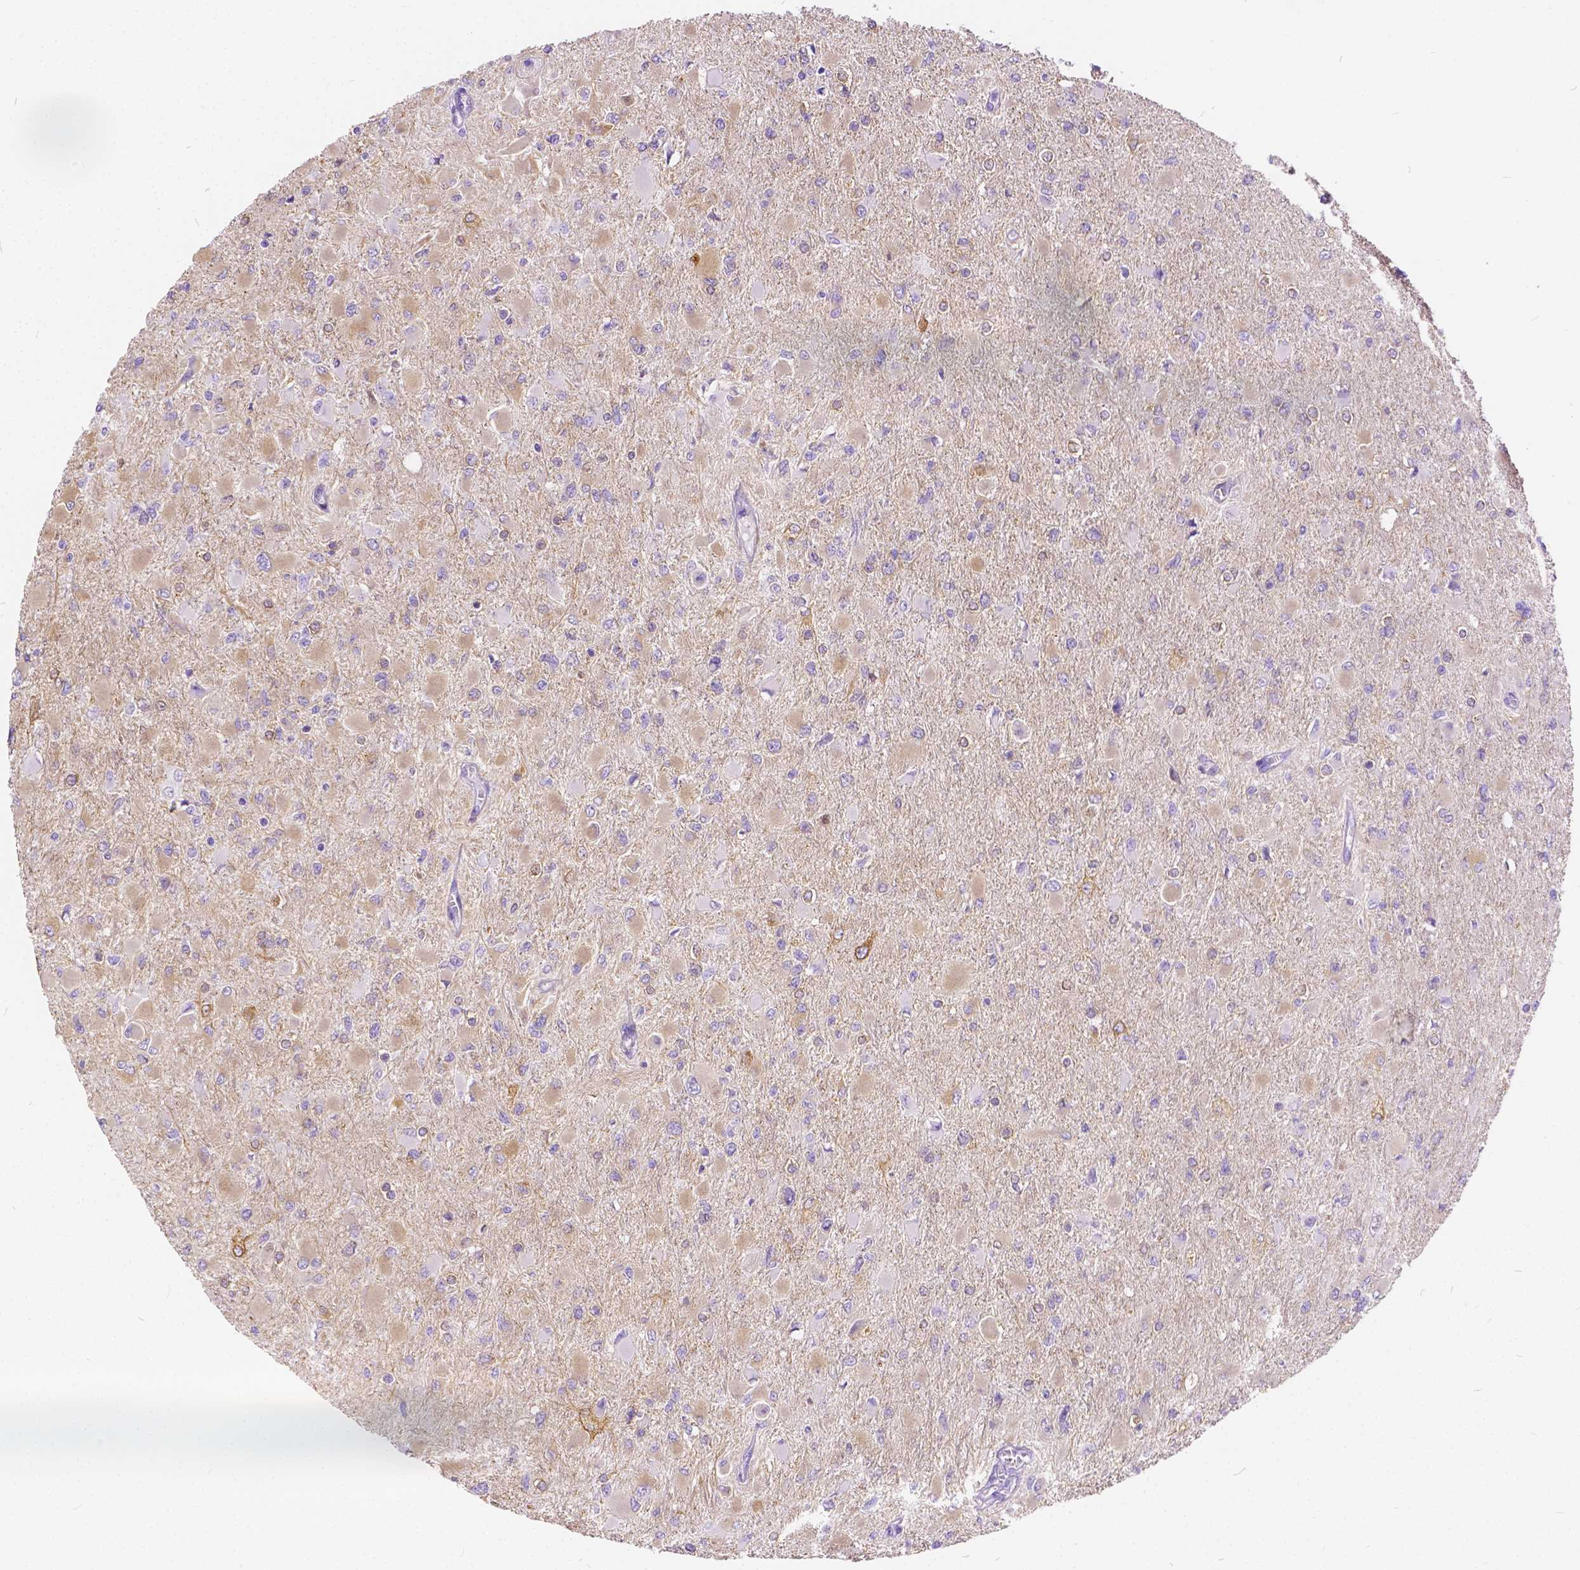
{"staining": {"intensity": "weak", "quantity": "<25%", "location": "cytoplasmic/membranous"}, "tissue": "glioma", "cell_type": "Tumor cells", "image_type": "cancer", "snomed": [{"axis": "morphology", "description": "Glioma, malignant, High grade"}, {"axis": "topography", "description": "Cerebral cortex"}], "caption": "Immunohistochemical staining of human glioma shows no significant expression in tumor cells. (DAB (3,3'-diaminobenzidine) IHC visualized using brightfield microscopy, high magnification).", "gene": "CHRM1", "patient": {"sex": "female", "age": 36}}